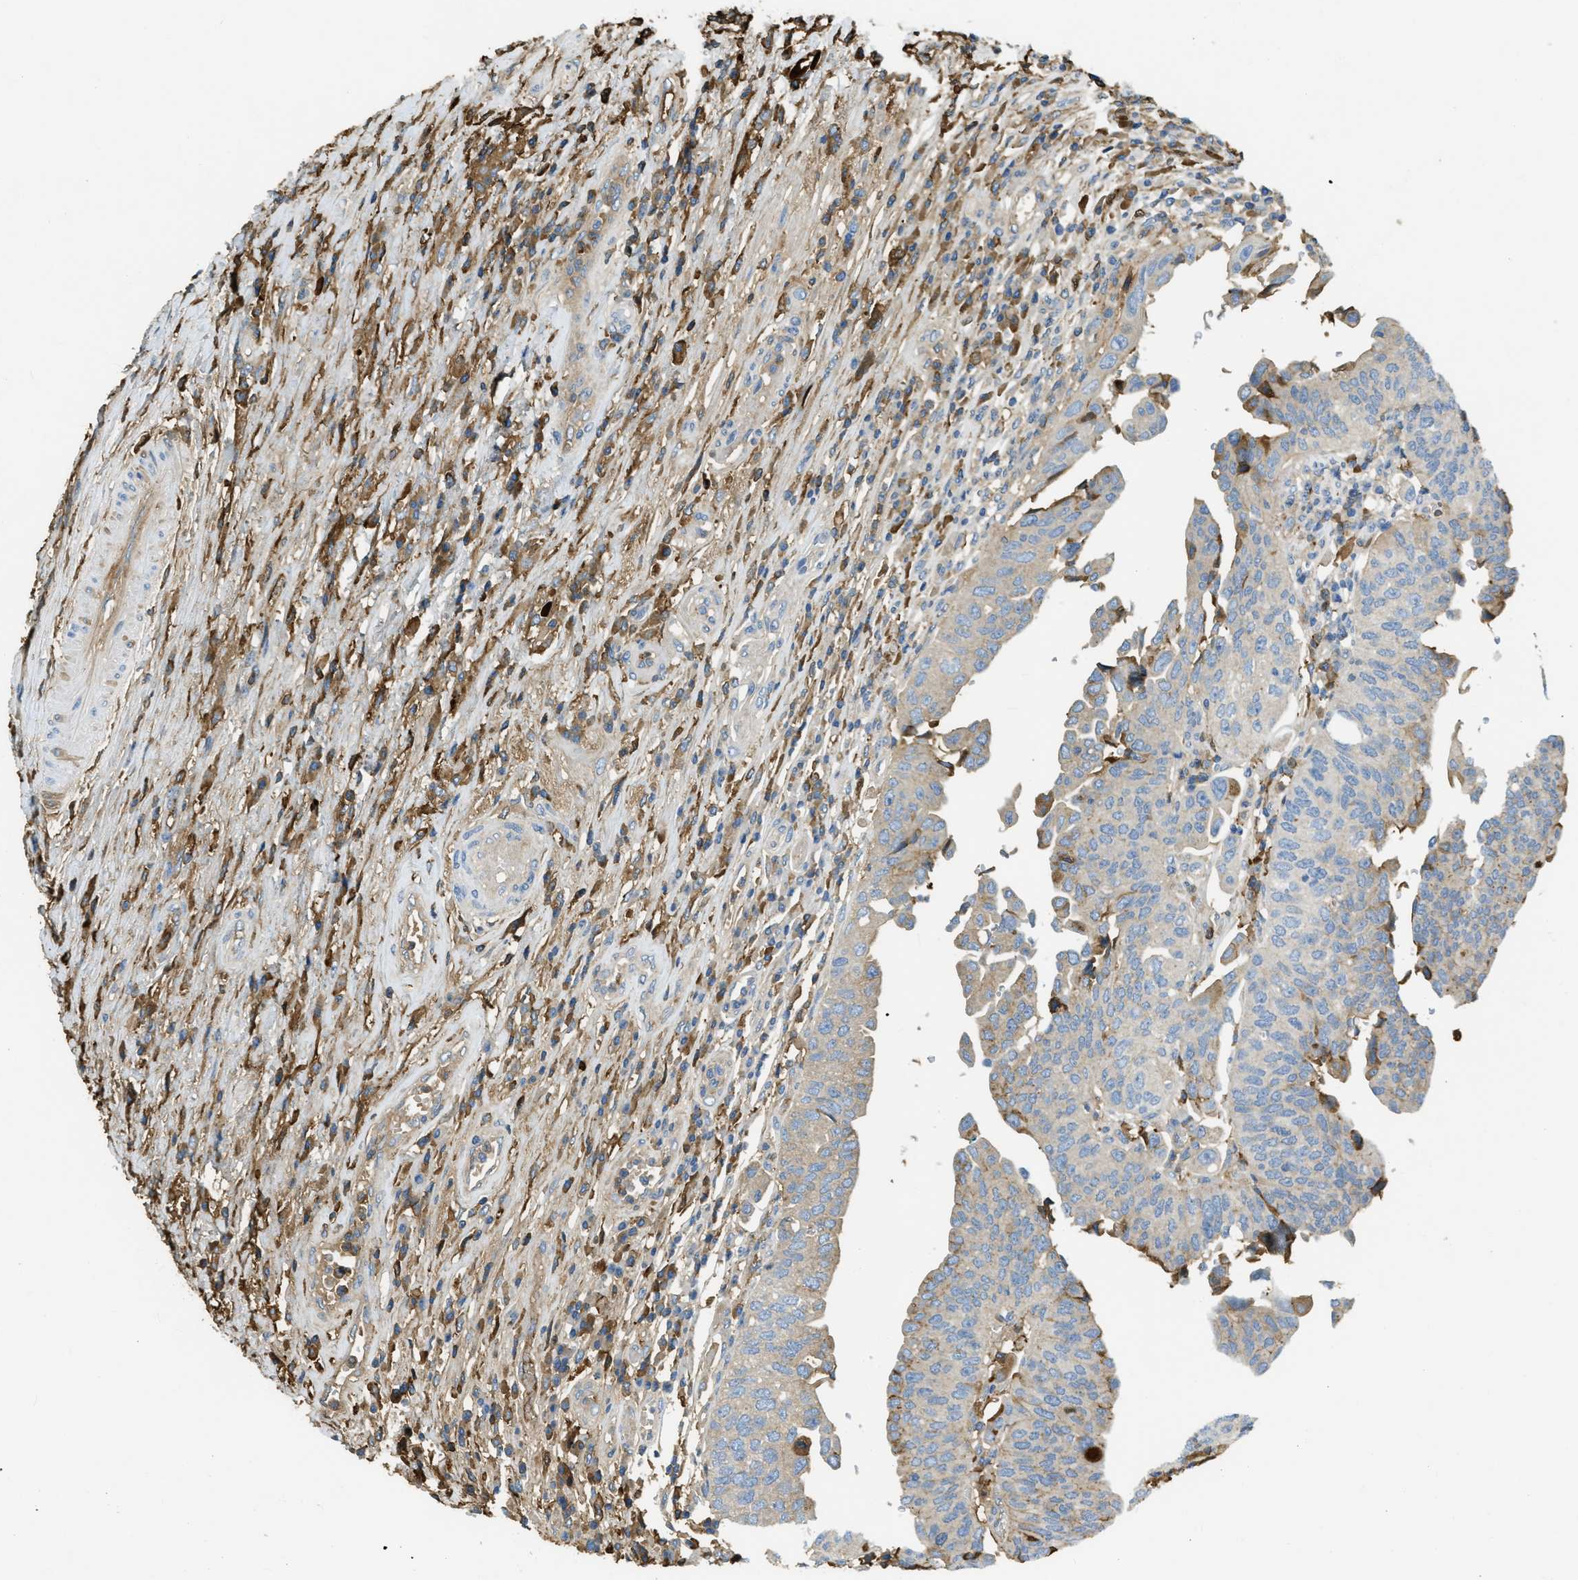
{"staining": {"intensity": "weak", "quantity": "<25%", "location": "cytoplasmic/membranous"}, "tissue": "urothelial cancer", "cell_type": "Tumor cells", "image_type": "cancer", "snomed": [{"axis": "morphology", "description": "Urothelial carcinoma, High grade"}, {"axis": "topography", "description": "Urinary bladder"}], "caption": "An immunohistochemistry image of urothelial carcinoma (high-grade) is shown. There is no staining in tumor cells of urothelial carcinoma (high-grade).", "gene": "PRTN3", "patient": {"sex": "female", "age": 80}}